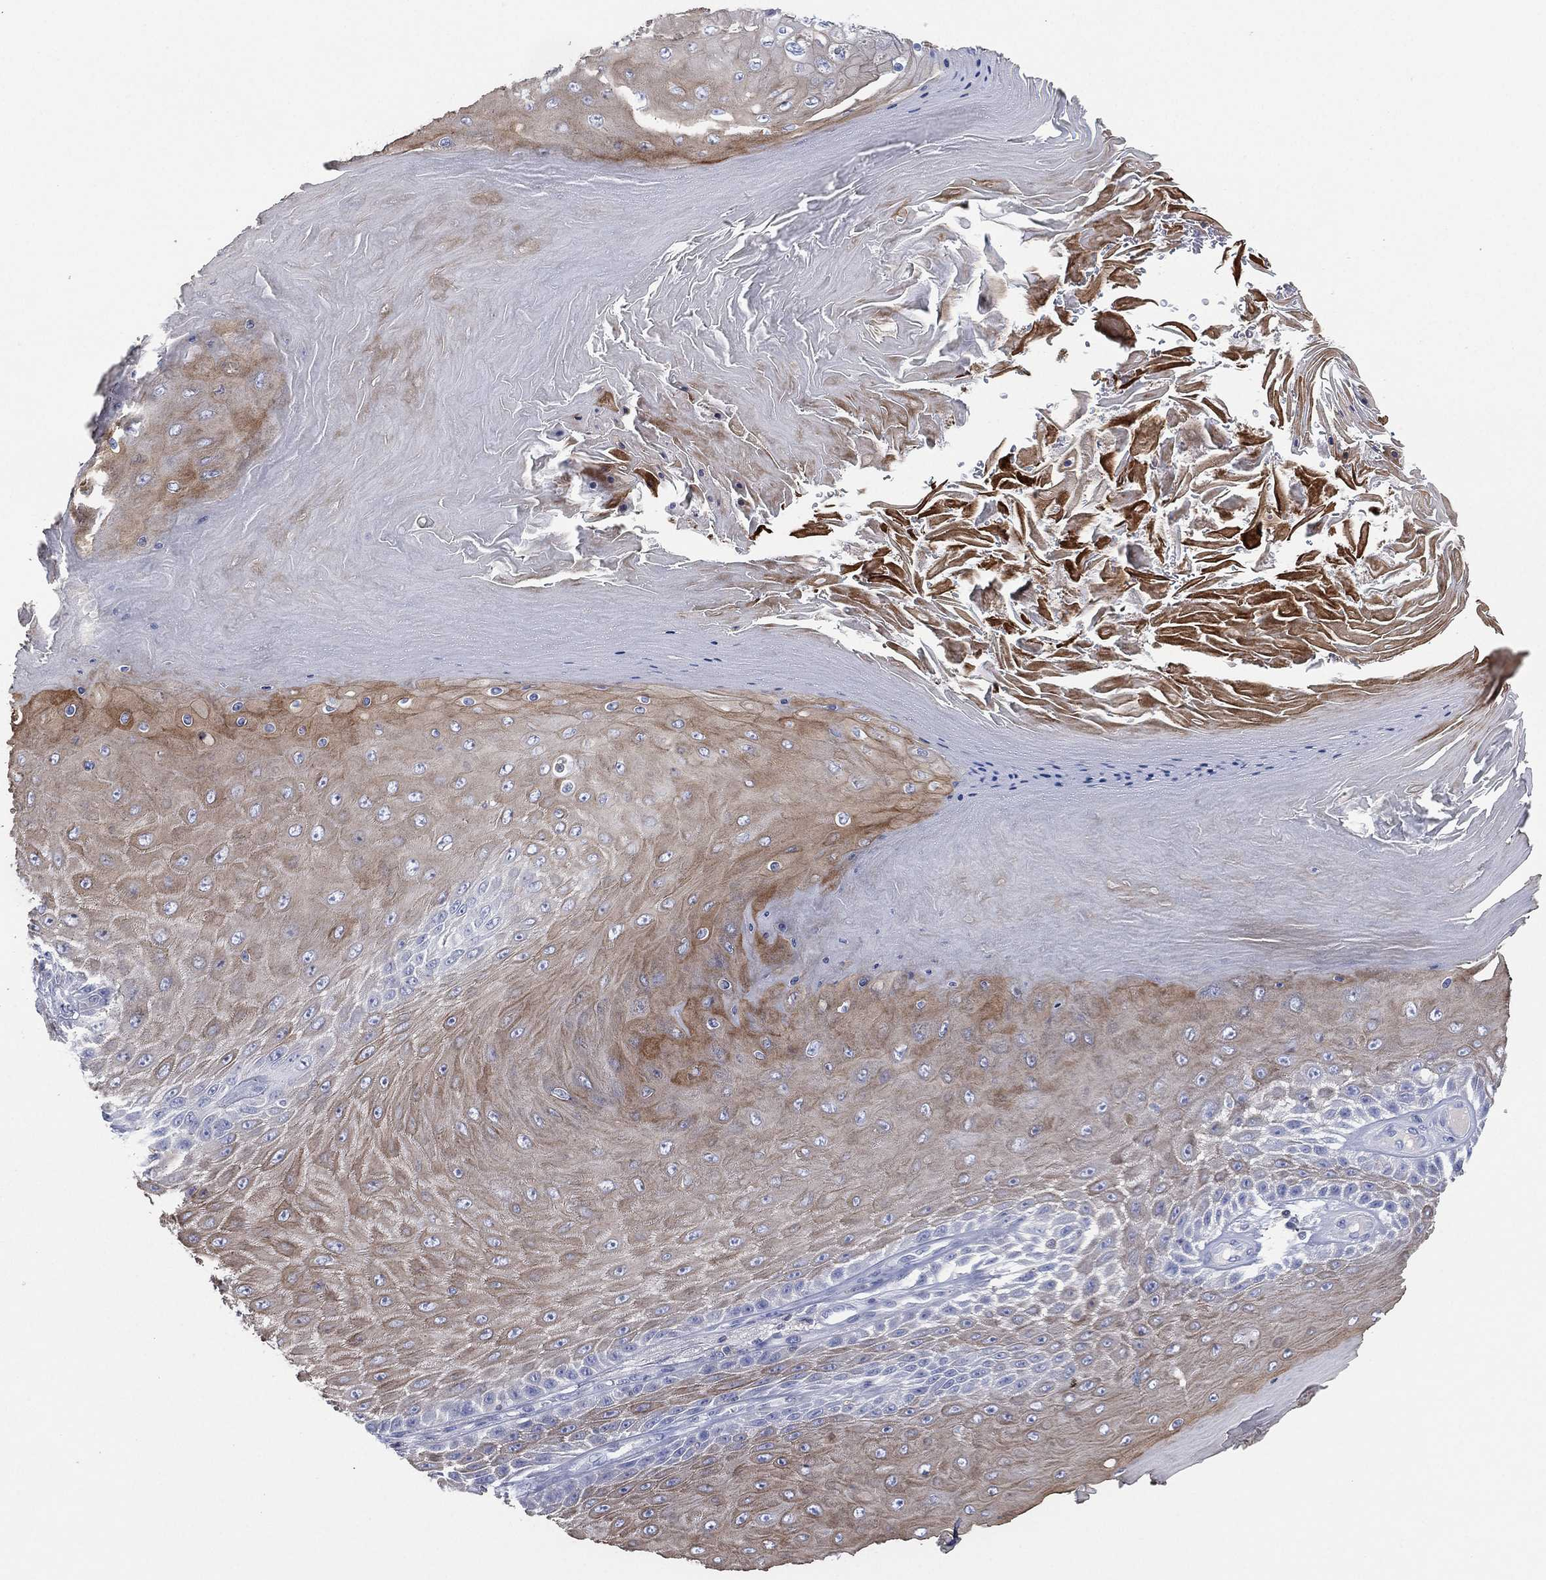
{"staining": {"intensity": "weak", "quantity": "25%-75%", "location": "cytoplasmic/membranous"}, "tissue": "skin cancer", "cell_type": "Tumor cells", "image_type": "cancer", "snomed": [{"axis": "morphology", "description": "Squamous cell carcinoma, NOS"}, {"axis": "topography", "description": "Skin"}], "caption": "This histopathology image shows immunohistochemistry (IHC) staining of skin cancer (squamous cell carcinoma), with low weak cytoplasmic/membranous expression in approximately 25%-75% of tumor cells.", "gene": "SEPTIN1", "patient": {"sex": "male", "age": 62}}